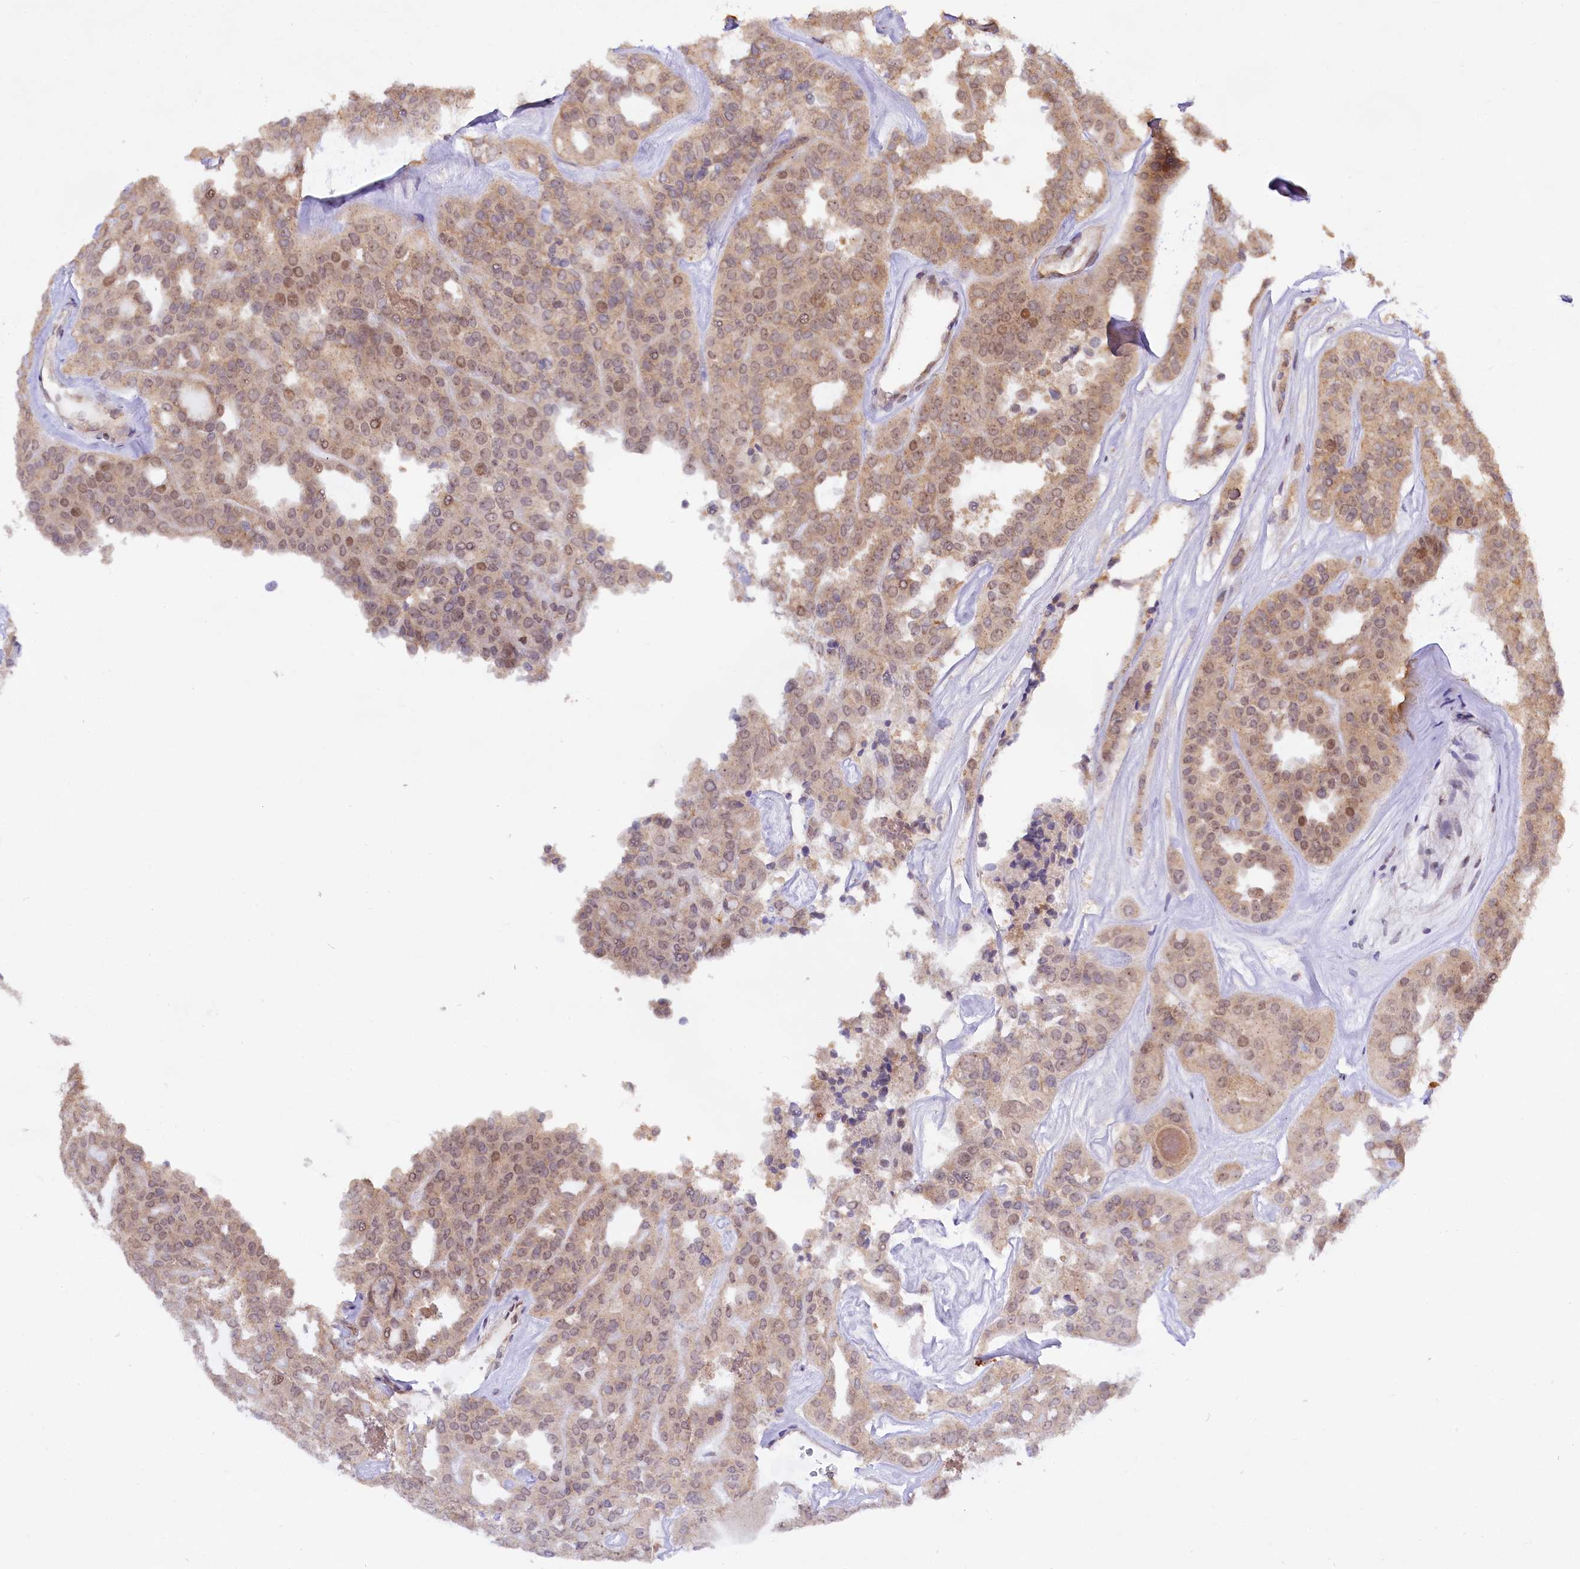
{"staining": {"intensity": "weak", "quantity": ">75%", "location": "cytoplasmic/membranous,nuclear"}, "tissue": "thyroid cancer", "cell_type": "Tumor cells", "image_type": "cancer", "snomed": [{"axis": "morphology", "description": "Follicular adenoma carcinoma, NOS"}, {"axis": "topography", "description": "Thyroid gland"}], "caption": "Immunohistochemical staining of human thyroid cancer (follicular adenoma carcinoma) displays weak cytoplasmic/membranous and nuclear protein expression in about >75% of tumor cells.", "gene": "RRP8", "patient": {"sex": "male", "age": 75}}